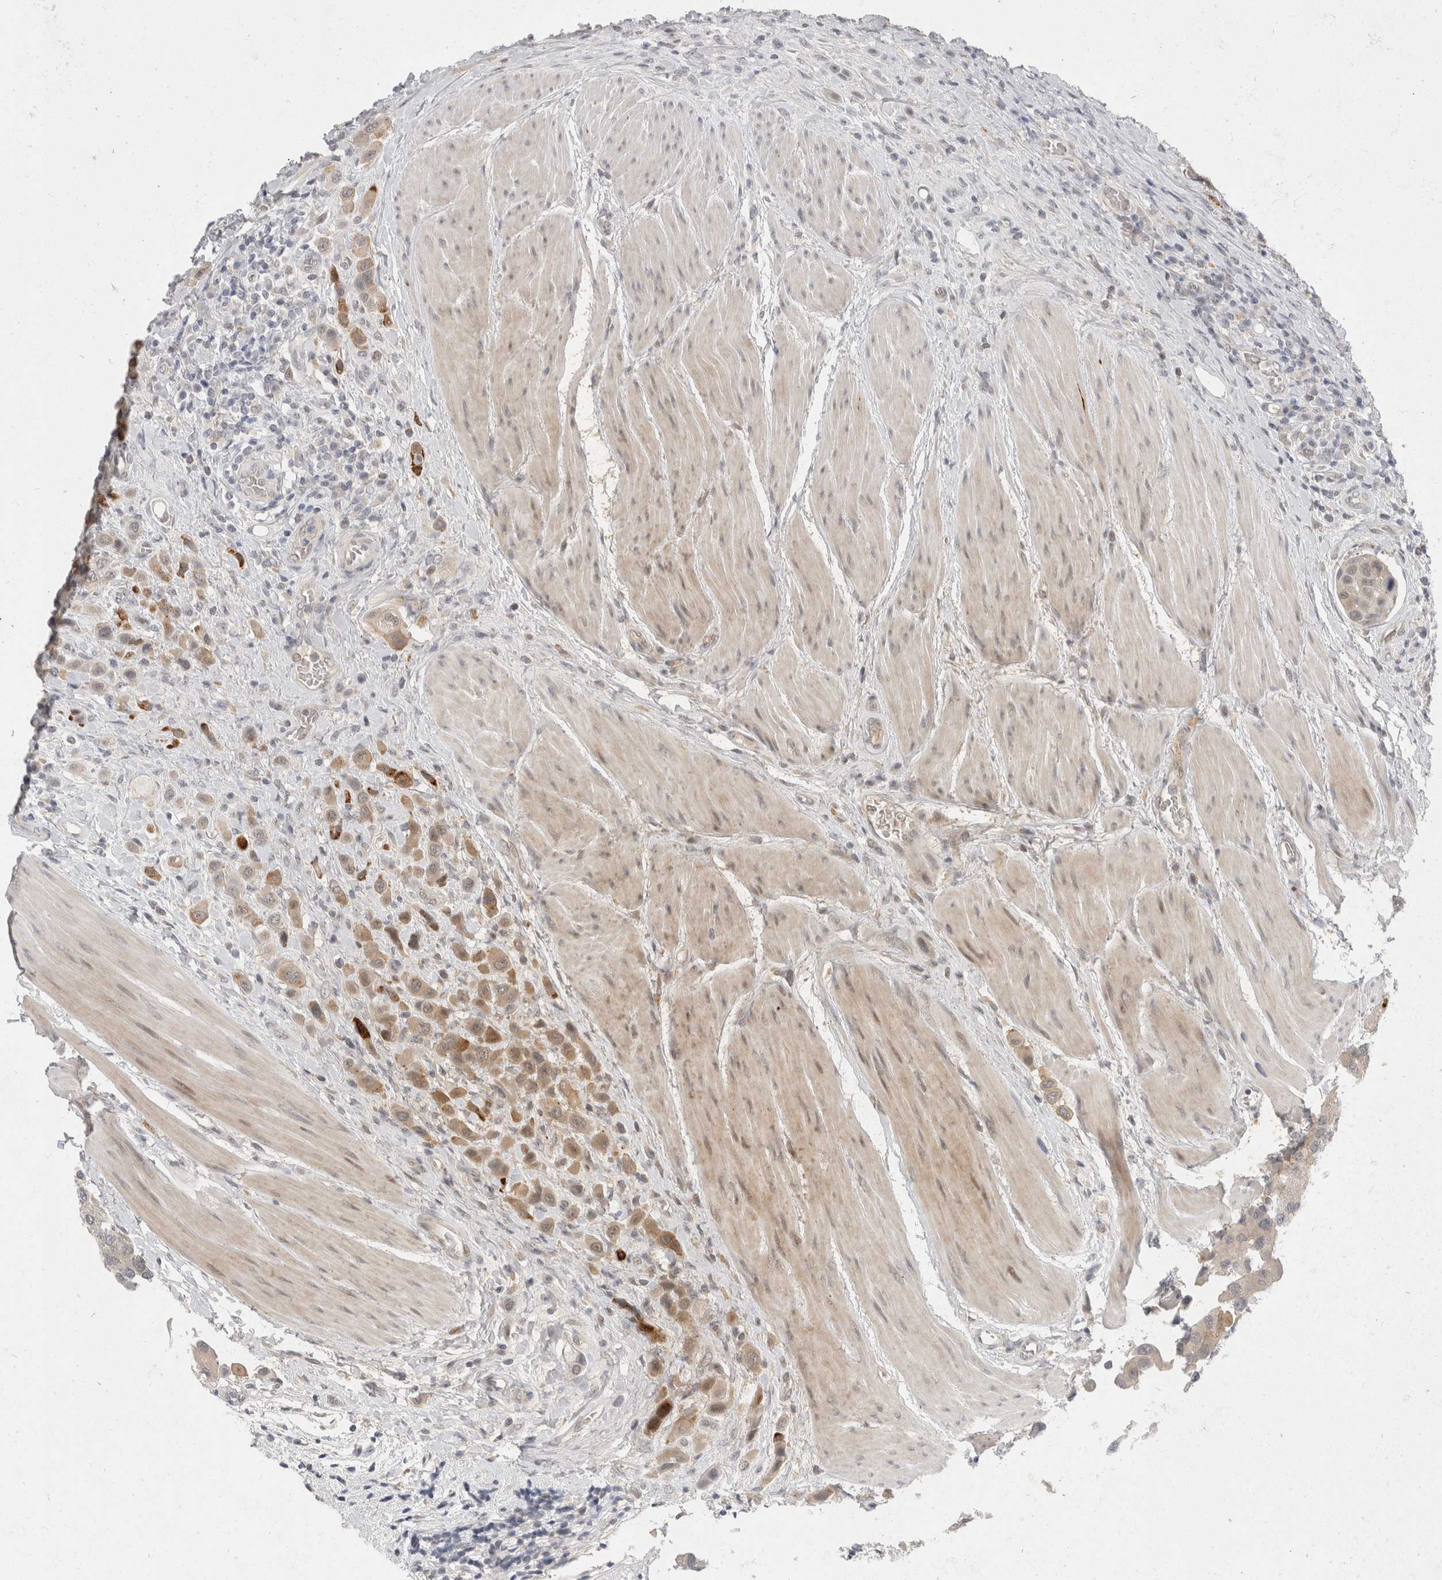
{"staining": {"intensity": "moderate", "quantity": ">75%", "location": "cytoplasmic/membranous"}, "tissue": "urothelial cancer", "cell_type": "Tumor cells", "image_type": "cancer", "snomed": [{"axis": "morphology", "description": "Urothelial carcinoma, High grade"}, {"axis": "topography", "description": "Urinary bladder"}], "caption": "DAB immunohistochemical staining of human urothelial cancer displays moderate cytoplasmic/membranous protein positivity in about >75% of tumor cells.", "gene": "TOM1L2", "patient": {"sex": "male", "age": 50}}